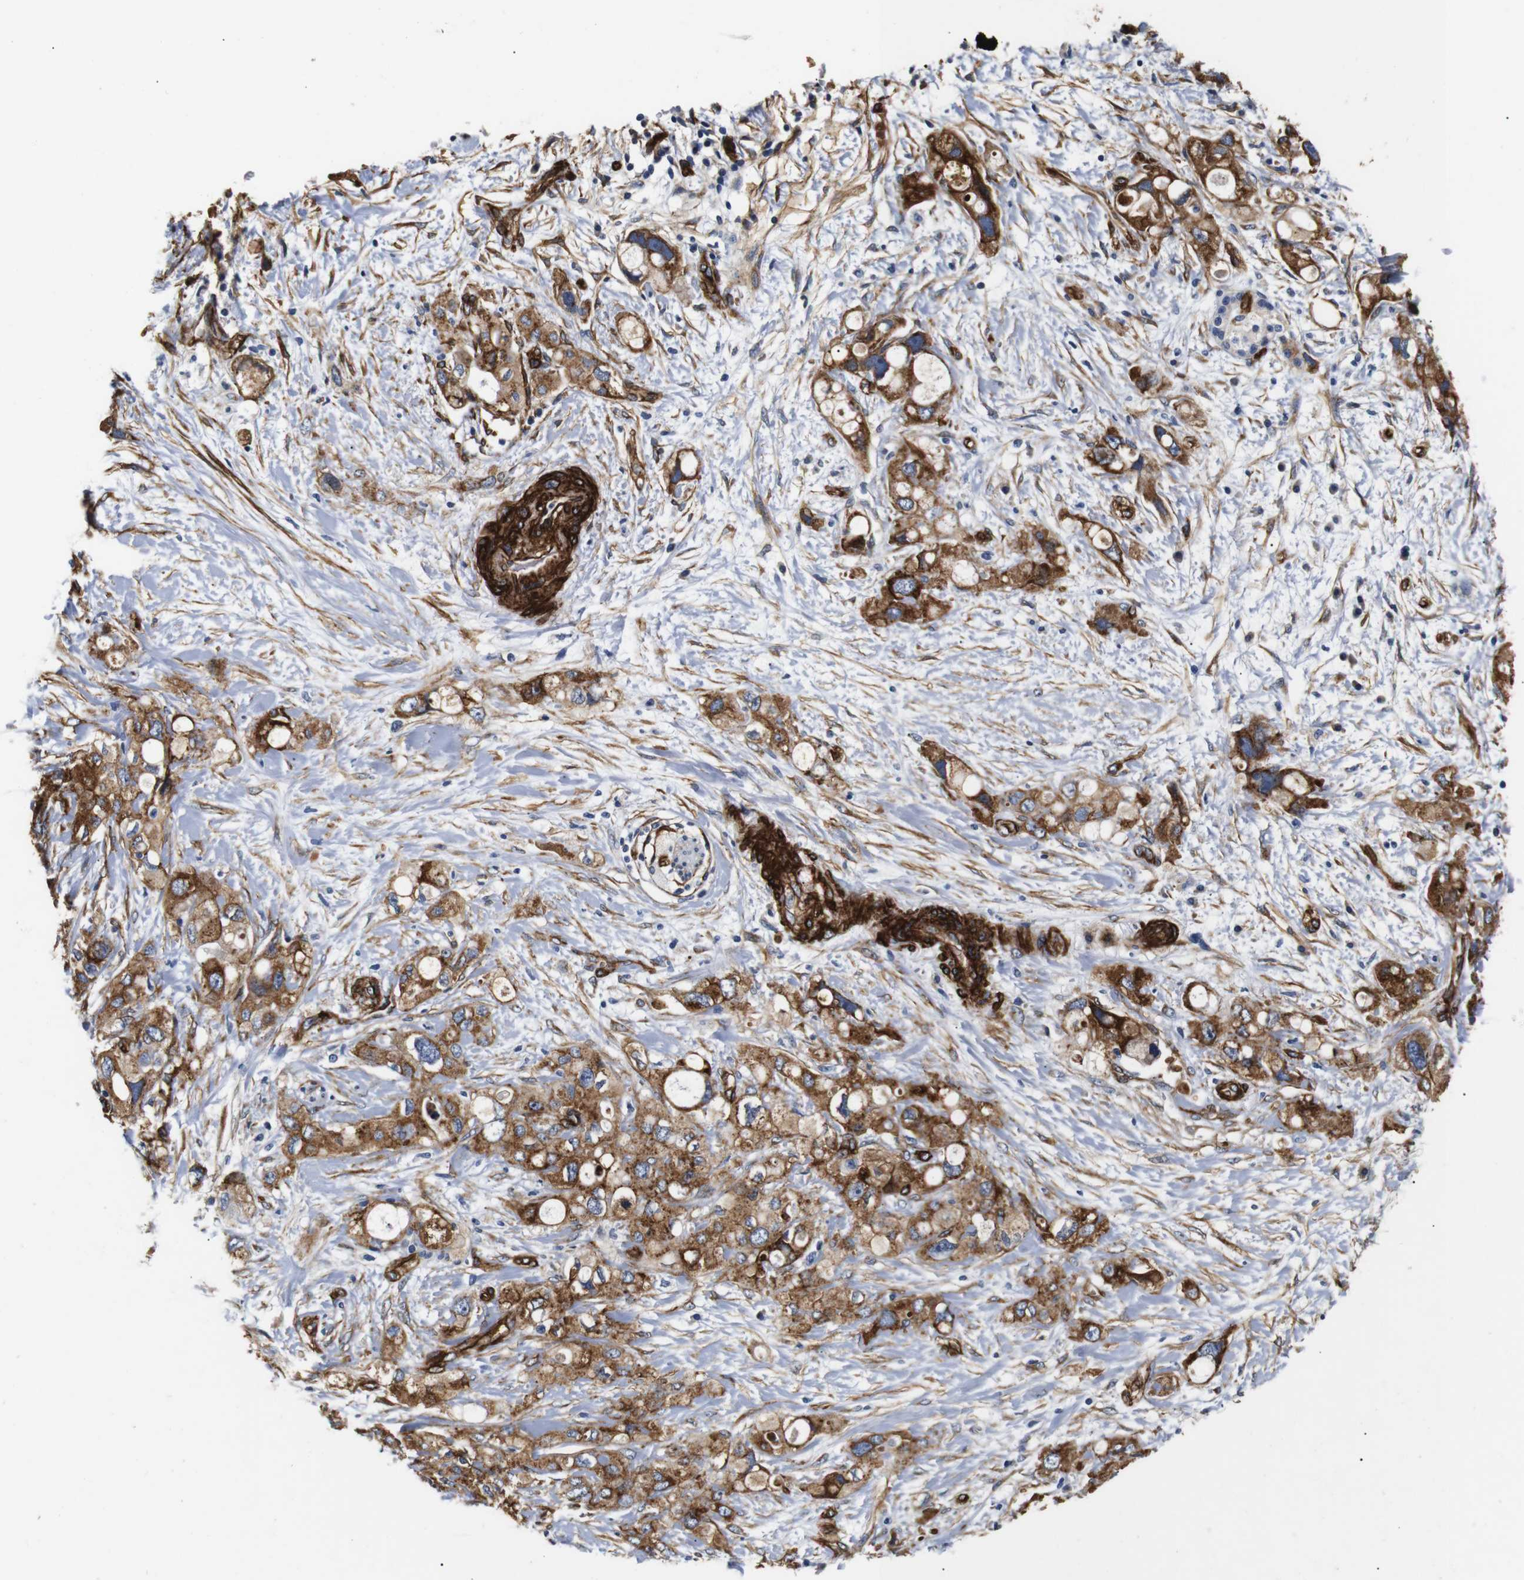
{"staining": {"intensity": "moderate", "quantity": ">75%", "location": "cytoplasmic/membranous"}, "tissue": "pancreatic cancer", "cell_type": "Tumor cells", "image_type": "cancer", "snomed": [{"axis": "morphology", "description": "Adenocarcinoma, NOS"}, {"axis": "topography", "description": "Pancreas"}], "caption": "DAB immunohistochemical staining of human pancreatic cancer shows moderate cytoplasmic/membranous protein positivity in approximately >75% of tumor cells.", "gene": "CAV2", "patient": {"sex": "female", "age": 56}}